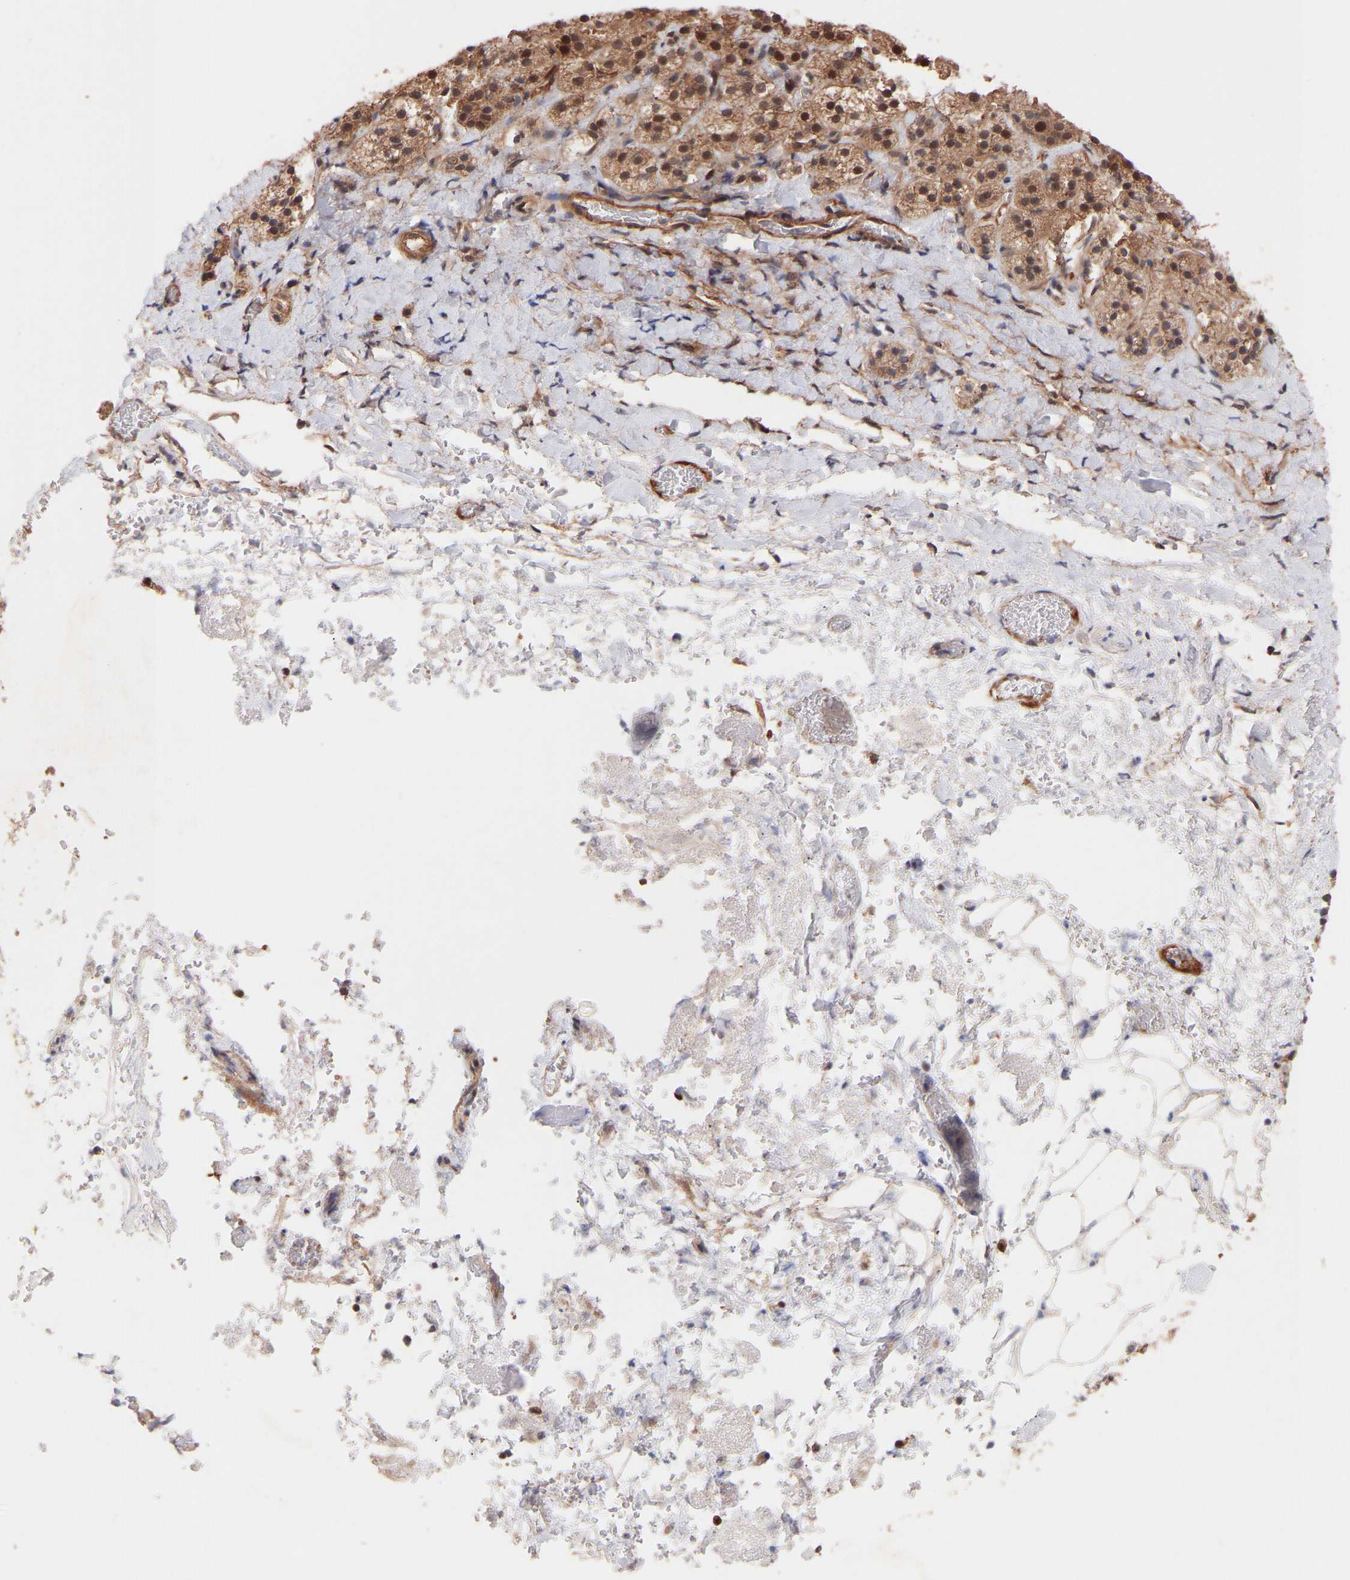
{"staining": {"intensity": "moderate", "quantity": ">75%", "location": "cytoplasmic/membranous,nuclear"}, "tissue": "adrenal gland", "cell_type": "Glandular cells", "image_type": "normal", "snomed": [{"axis": "morphology", "description": "Normal tissue, NOS"}, {"axis": "topography", "description": "Adrenal gland"}], "caption": "High-power microscopy captured an IHC micrograph of benign adrenal gland, revealing moderate cytoplasmic/membranous,nuclear positivity in approximately >75% of glandular cells.", "gene": "PDLIM5", "patient": {"sex": "female", "age": 44}}